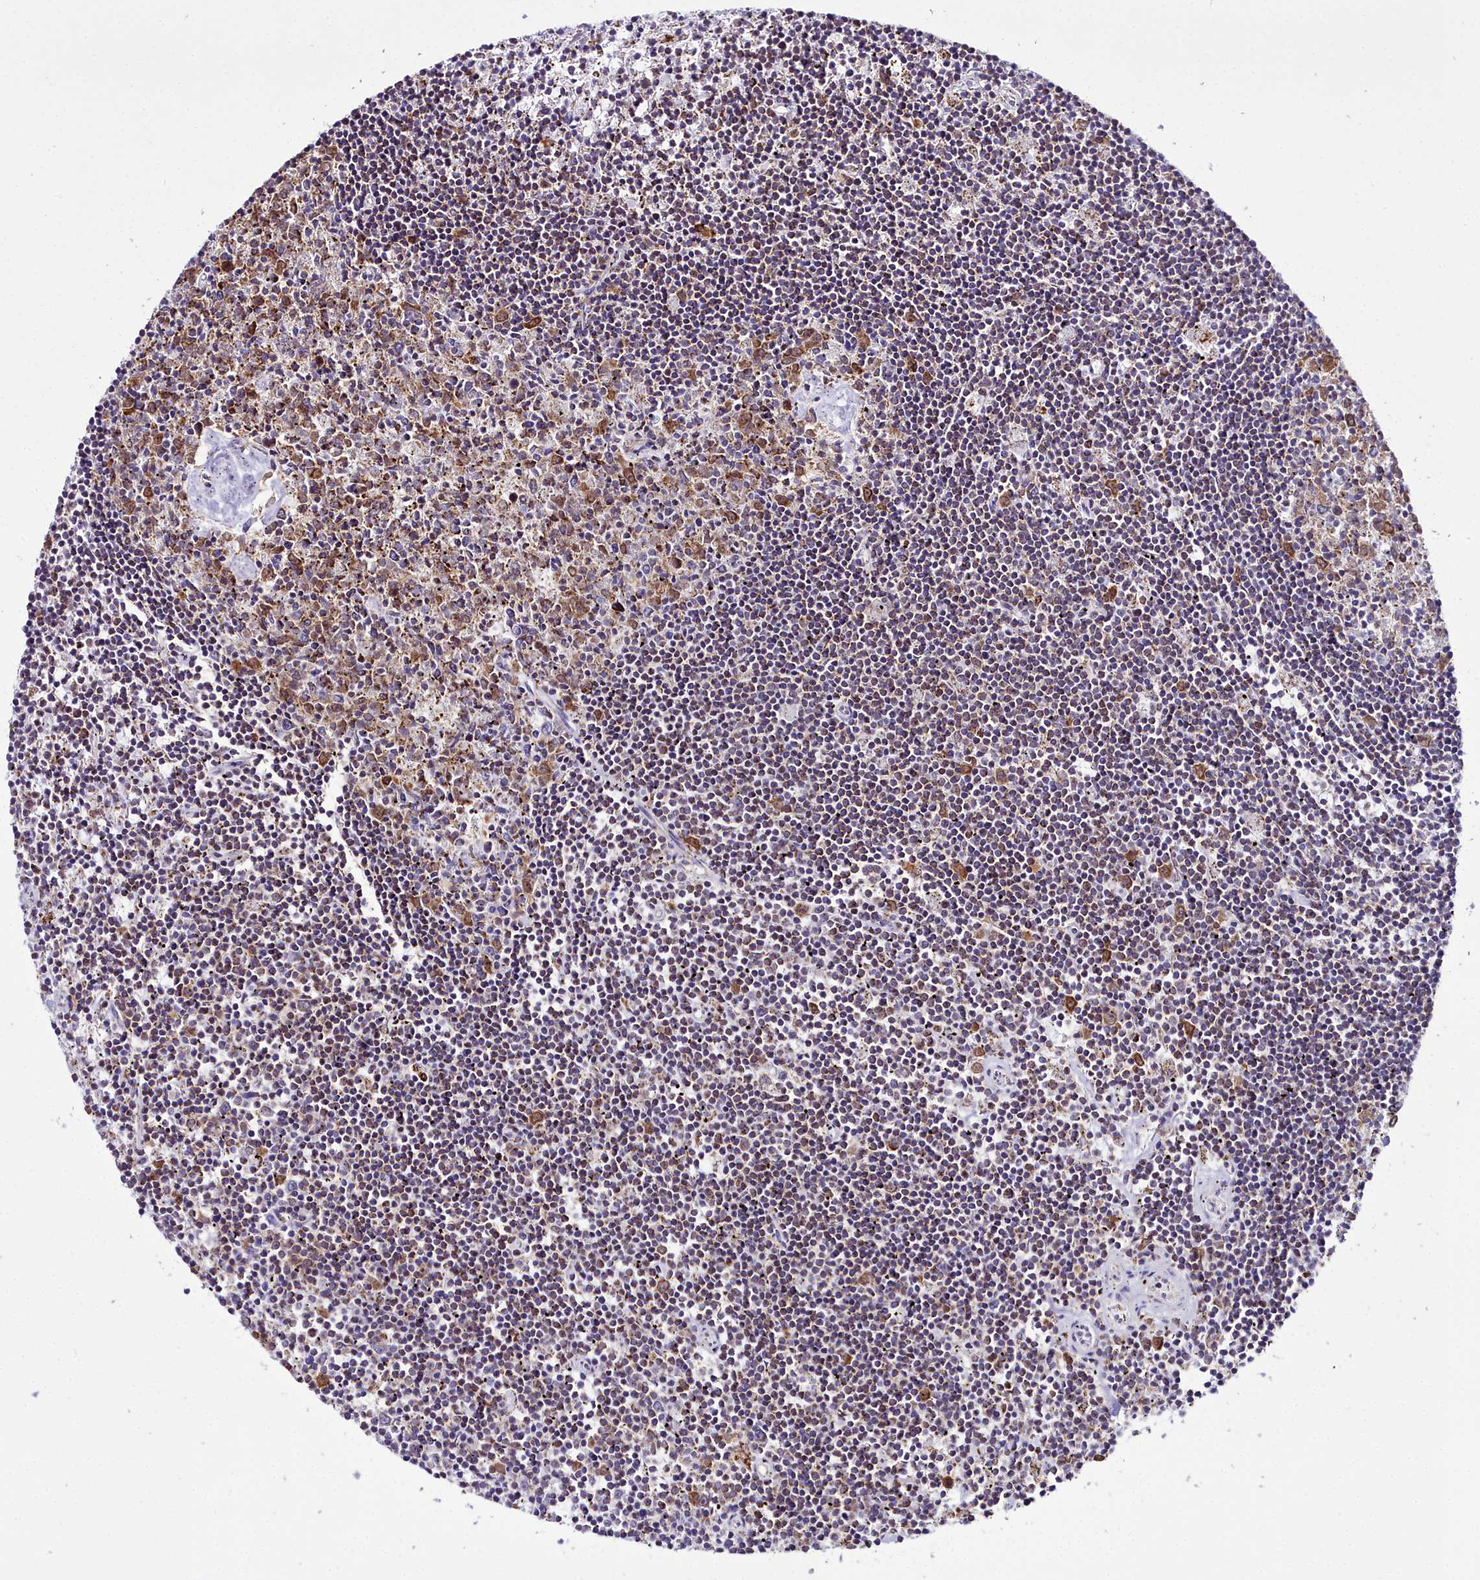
{"staining": {"intensity": "moderate", "quantity": "<25%", "location": "cytoplasmic/membranous"}, "tissue": "lymphoma", "cell_type": "Tumor cells", "image_type": "cancer", "snomed": [{"axis": "morphology", "description": "Malignant lymphoma, non-Hodgkin's type, Low grade"}, {"axis": "topography", "description": "Spleen"}], "caption": "The photomicrograph exhibits staining of lymphoma, revealing moderate cytoplasmic/membranous protein staining (brown color) within tumor cells.", "gene": "WDFY3", "patient": {"sex": "male", "age": 76}}